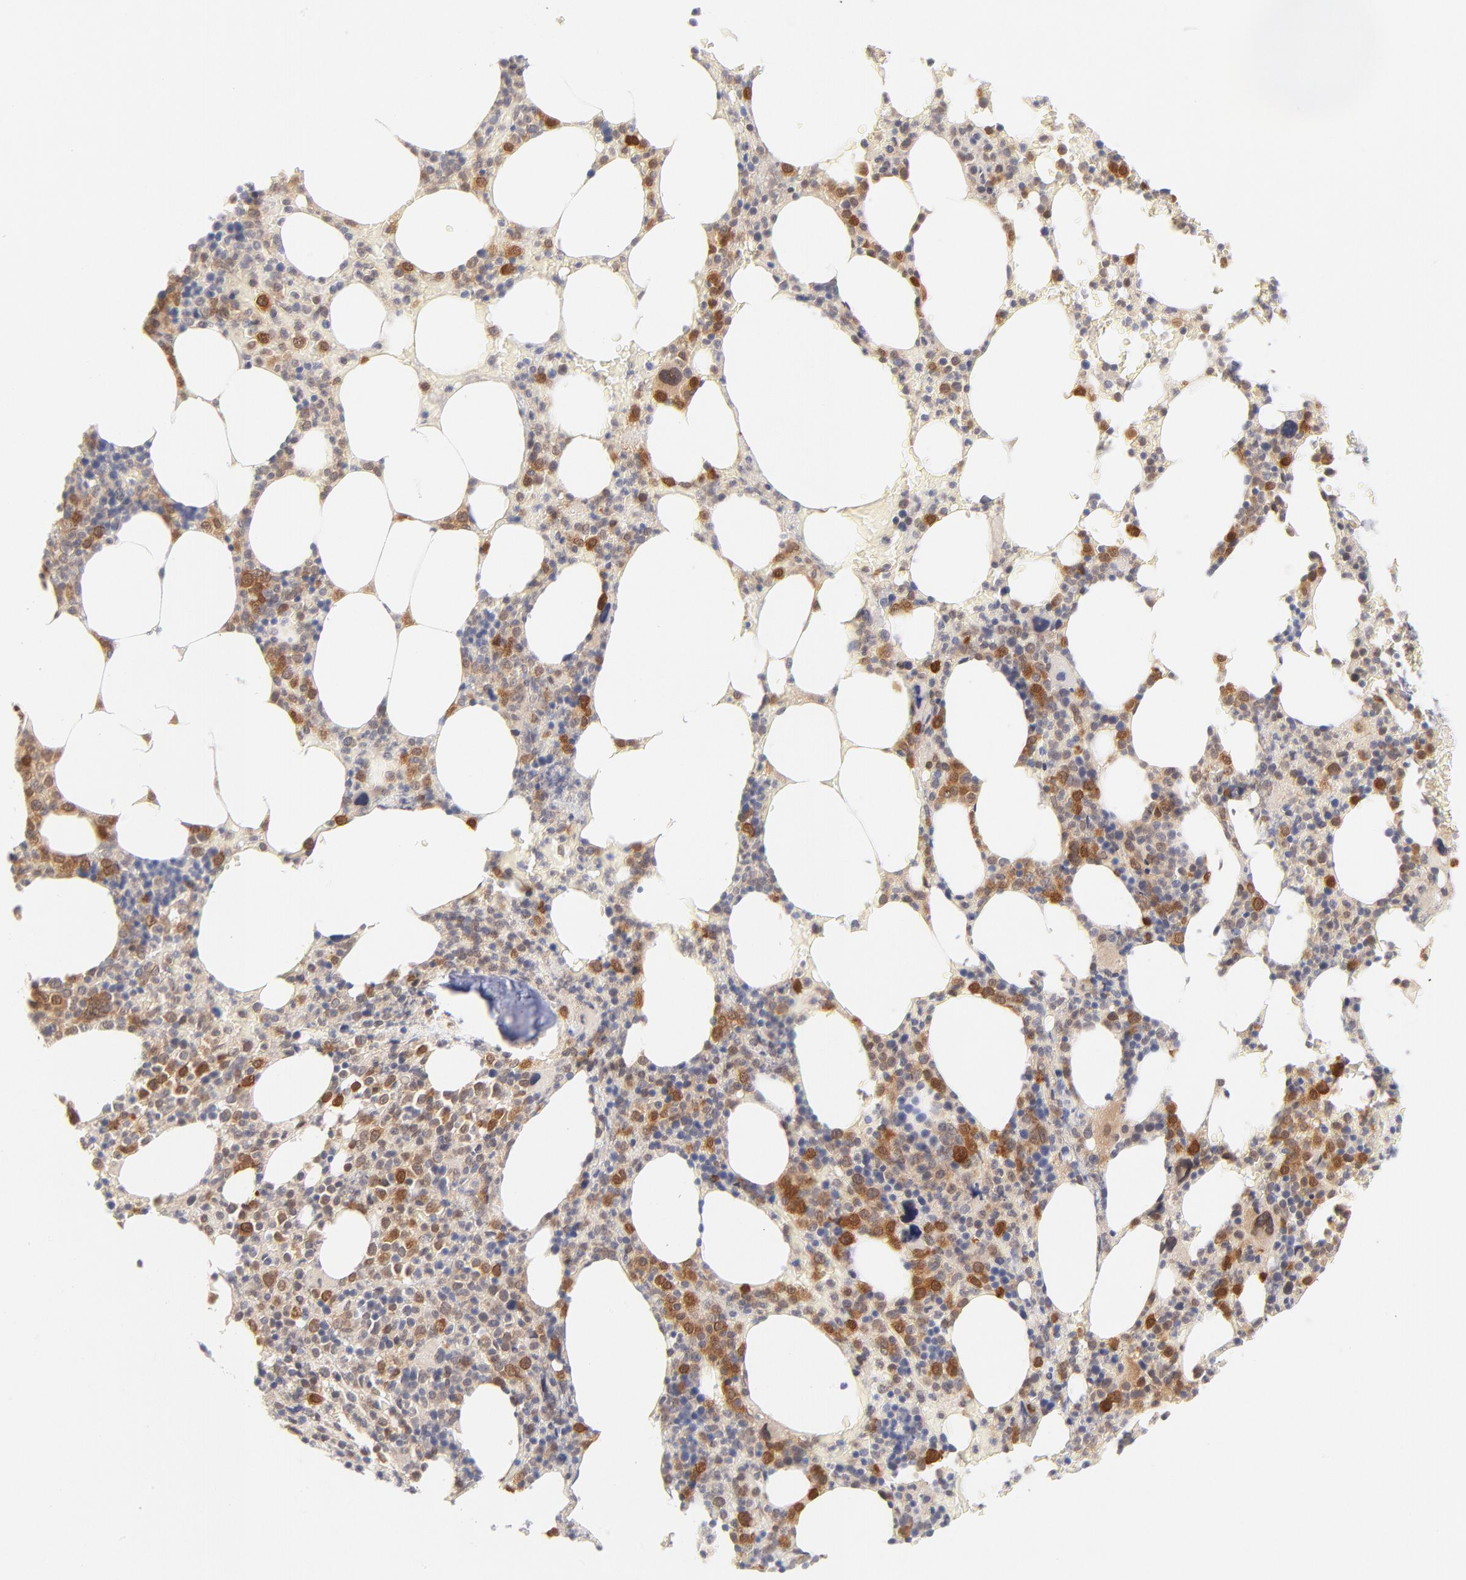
{"staining": {"intensity": "weak", "quantity": "25%-75%", "location": "cytoplasmic/membranous,nuclear"}, "tissue": "bone marrow", "cell_type": "Hematopoietic cells", "image_type": "normal", "snomed": [{"axis": "morphology", "description": "Normal tissue, NOS"}, {"axis": "topography", "description": "Bone marrow"}], "caption": "This image demonstrates IHC staining of normal human bone marrow, with low weak cytoplasmic/membranous,nuclear staining in approximately 25%-75% of hematopoietic cells.", "gene": "CASP6", "patient": {"sex": "female", "age": 66}}